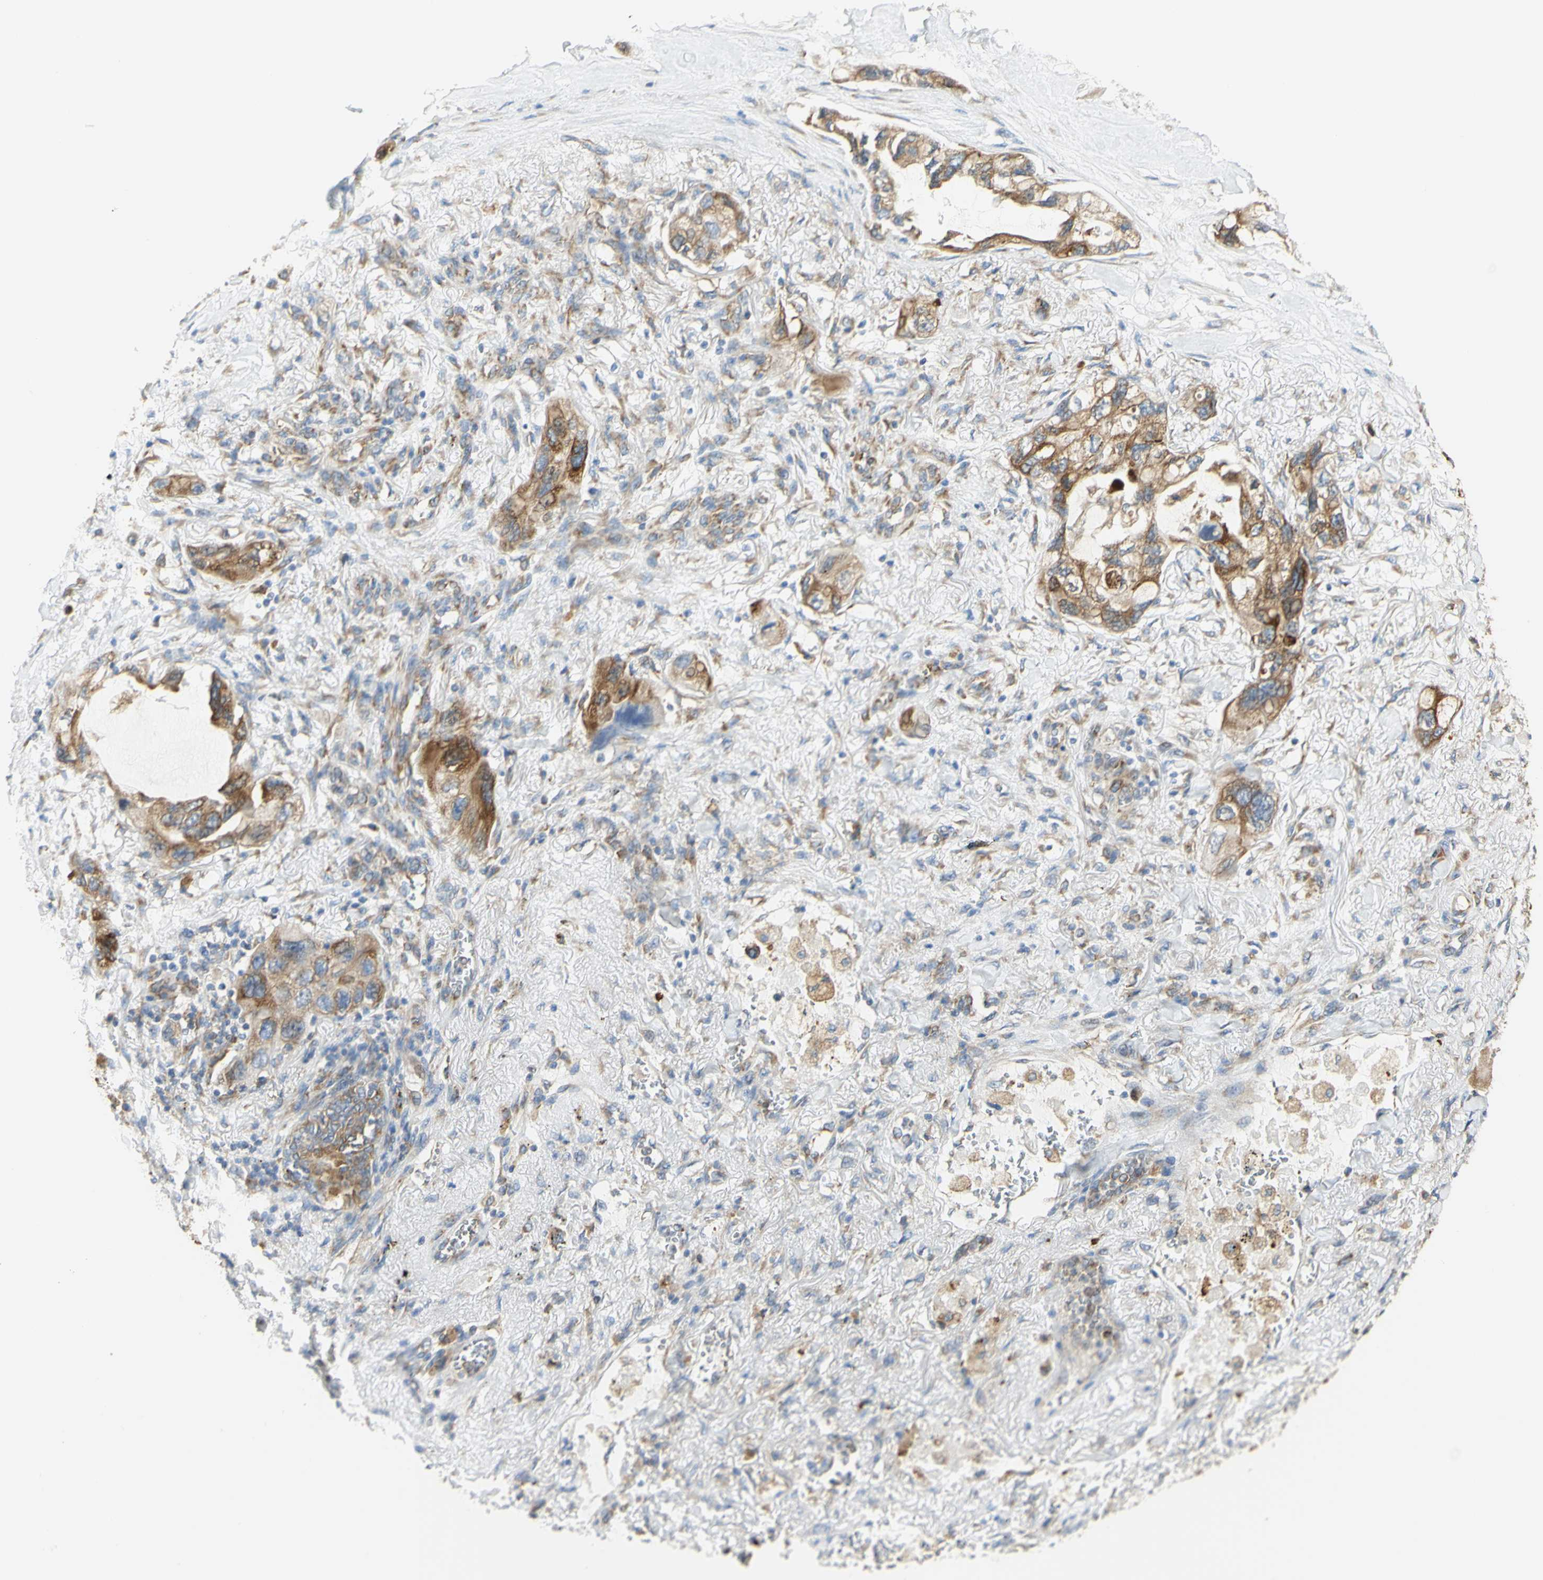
{"staining": {"intensity": "moderate", "quantity": ">75%", "location": "cytoplasmic/membranous"}, "tissue": "lung cancer", "cell_type": "Tumor cells", "image_type": "cancer", "snomed": [{"axis": "morphology", "description": "Squamous cell carcinoma, NOS"}, {"axis": "topography", "description": "Lung"}], "caption": "Lung squamous cell carcinoma stained with a brown dye demonstrates moderate cytoplasmic/membranous positive positivity in approximately >75% of tumor cells.", "gene": "MANF", "patient": {"sex": "female", "age": 73}}